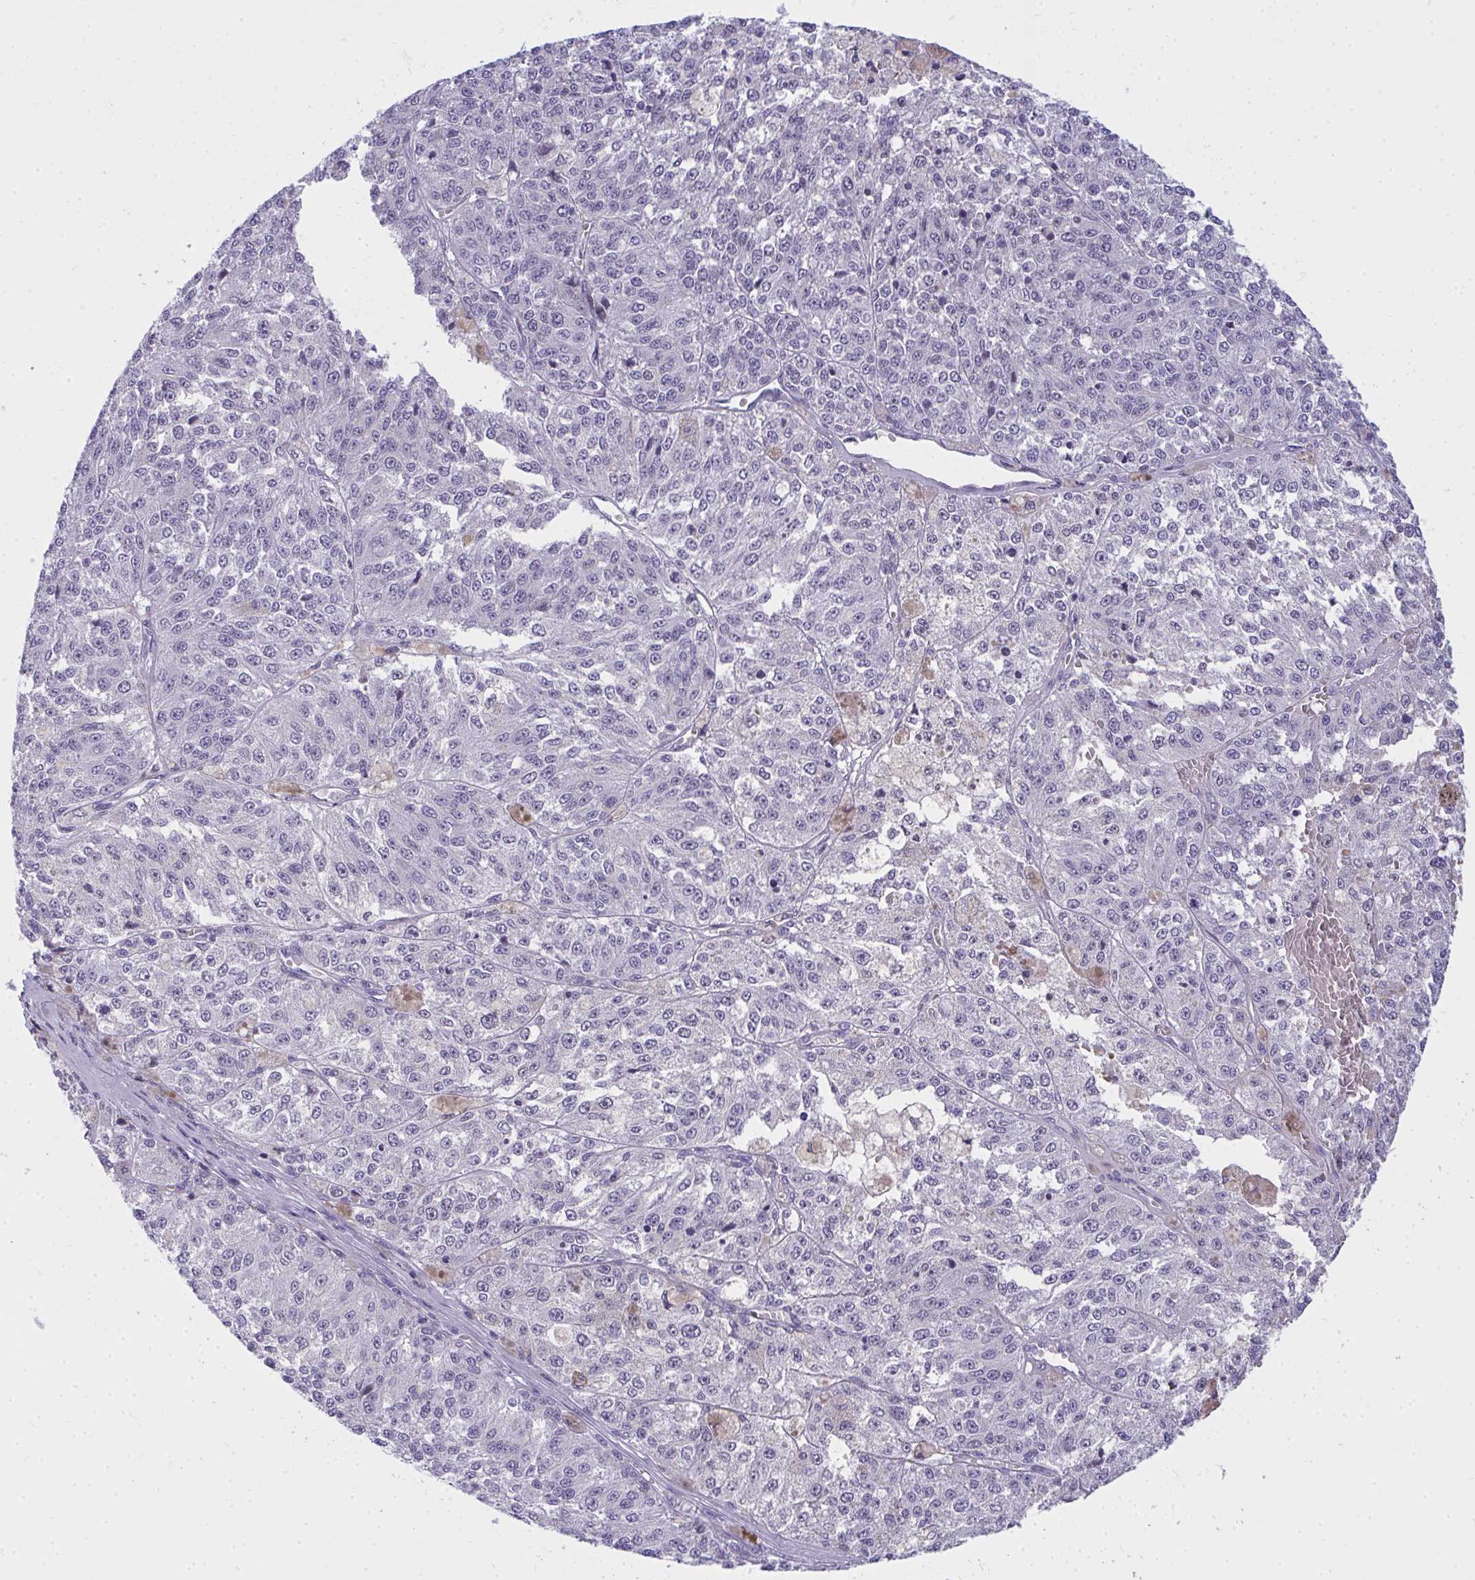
{"staining": {"intensity": "negative", "quantity": "none", "location": "none"}, "tissue": "melanoma", "cell_type": "Tumor cells", "image_type": "cancer", "snomed": [{"axis": "morphology", "description": "Malignant melanoma, Metastatic site"}, {"axis": "topography", "description": "Lymph node"}], "caption": "This is a micrograph of IHC staining of melanoma, which shows no staining in tumor cells.", "gene": "TSBP1", "patient": {"sex": "female", "age": 64}}